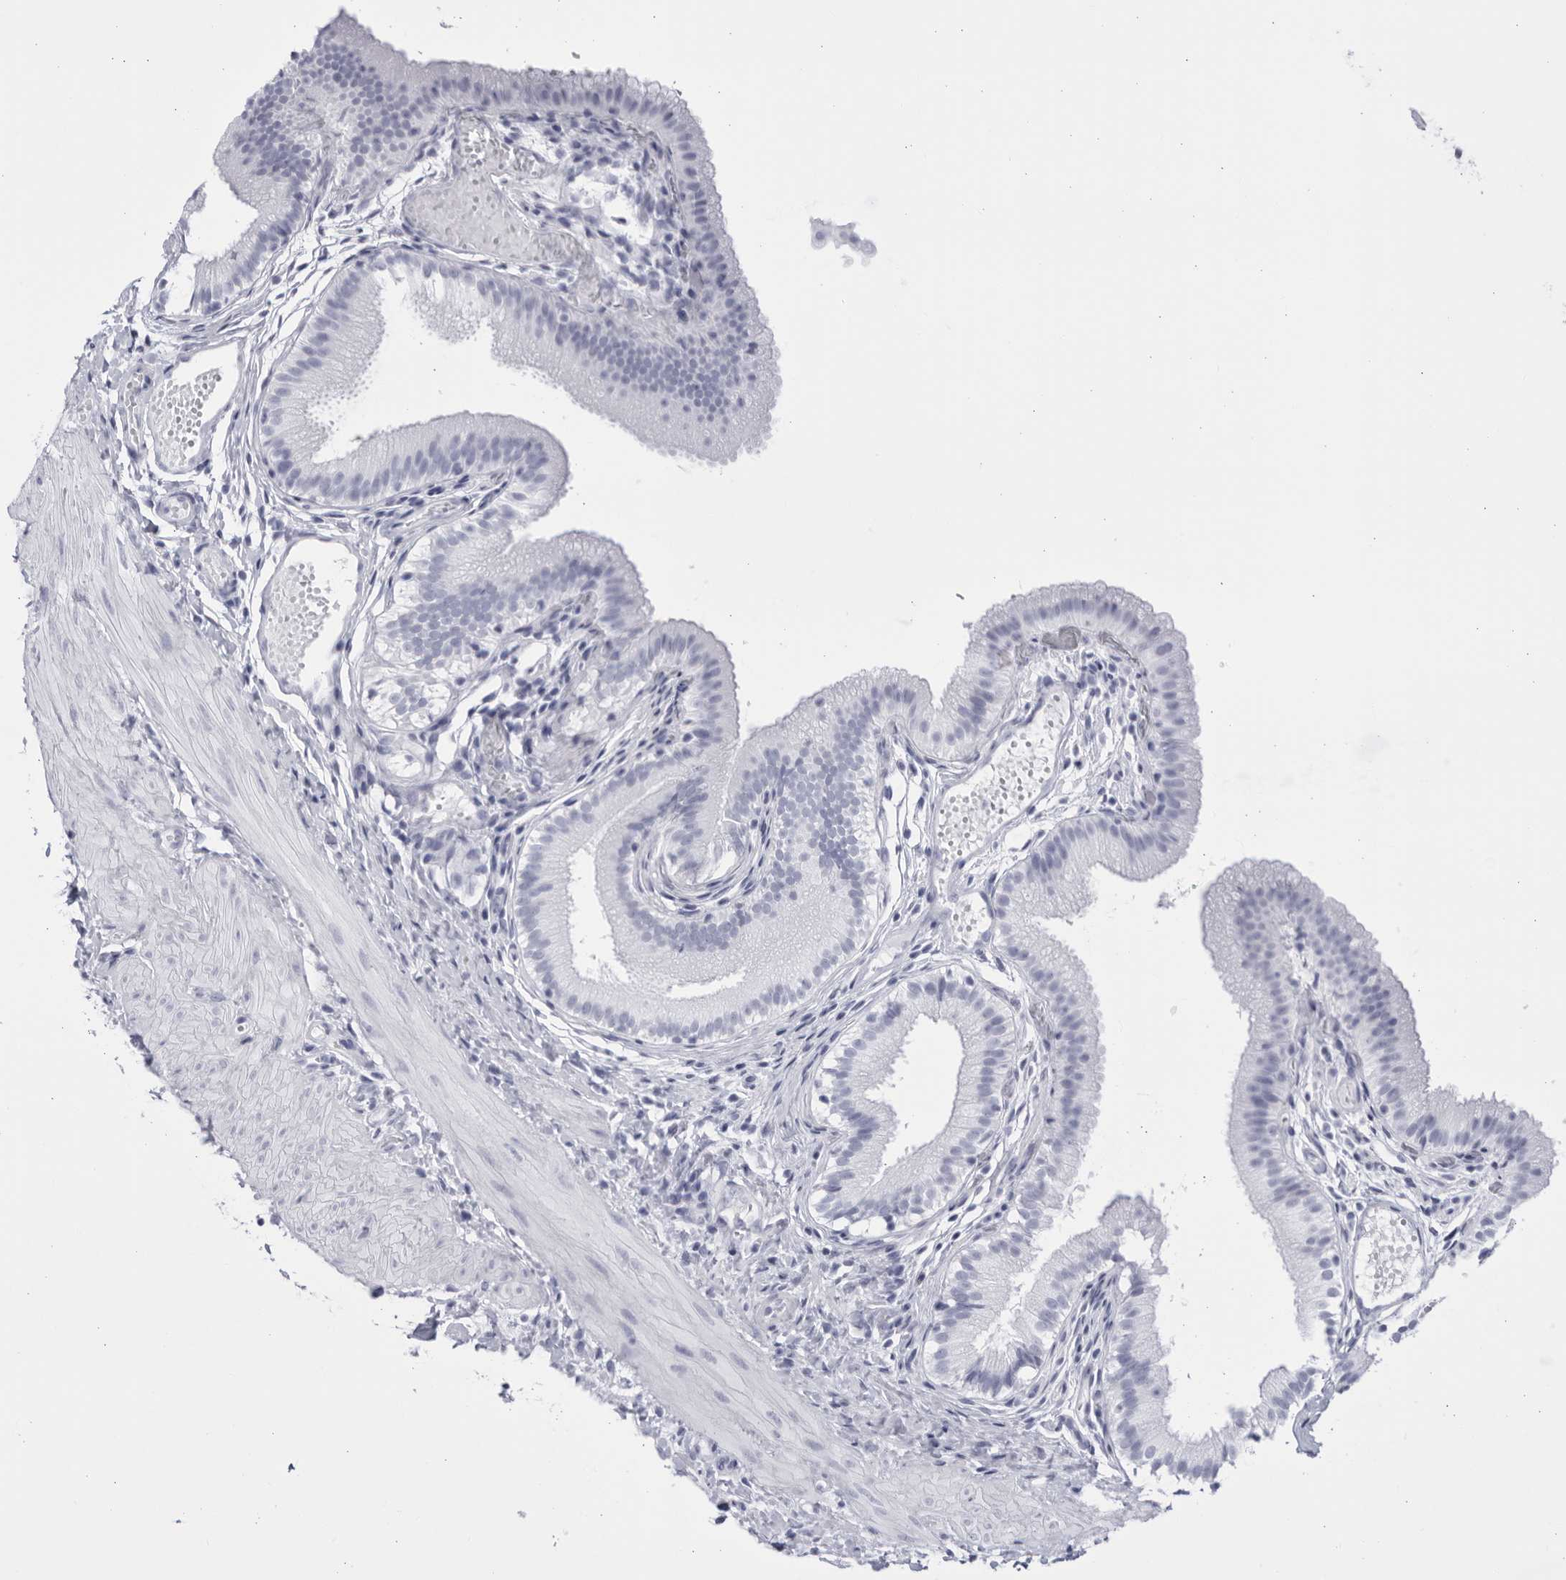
{"staining": {"intensity": "negative", "quantity": "none", "location": "none"}, "tissue": "gallbladder", "cell_type": "Glandular cells", "image_type": "normal", "snomed": [{"axis": "morphology", "description": "Normal tissue, NOS"}, {"axis": "topography", "description": "Gallbladder"}], "caption": "Immunohistochemistry (IHC) histopathology image of benign human gallbladder stained for a protein (brown), which reveals no positivity in glandular cells. The staining was performed using DAB (3,3'-diaminobenzidine) to visualize the protein expression in brown, while the nuclei were stained in blue with hematoxylin (Magnification: 20x).", "gene": "CCDC181", "patient": {"sex": "female", "age": 26}}